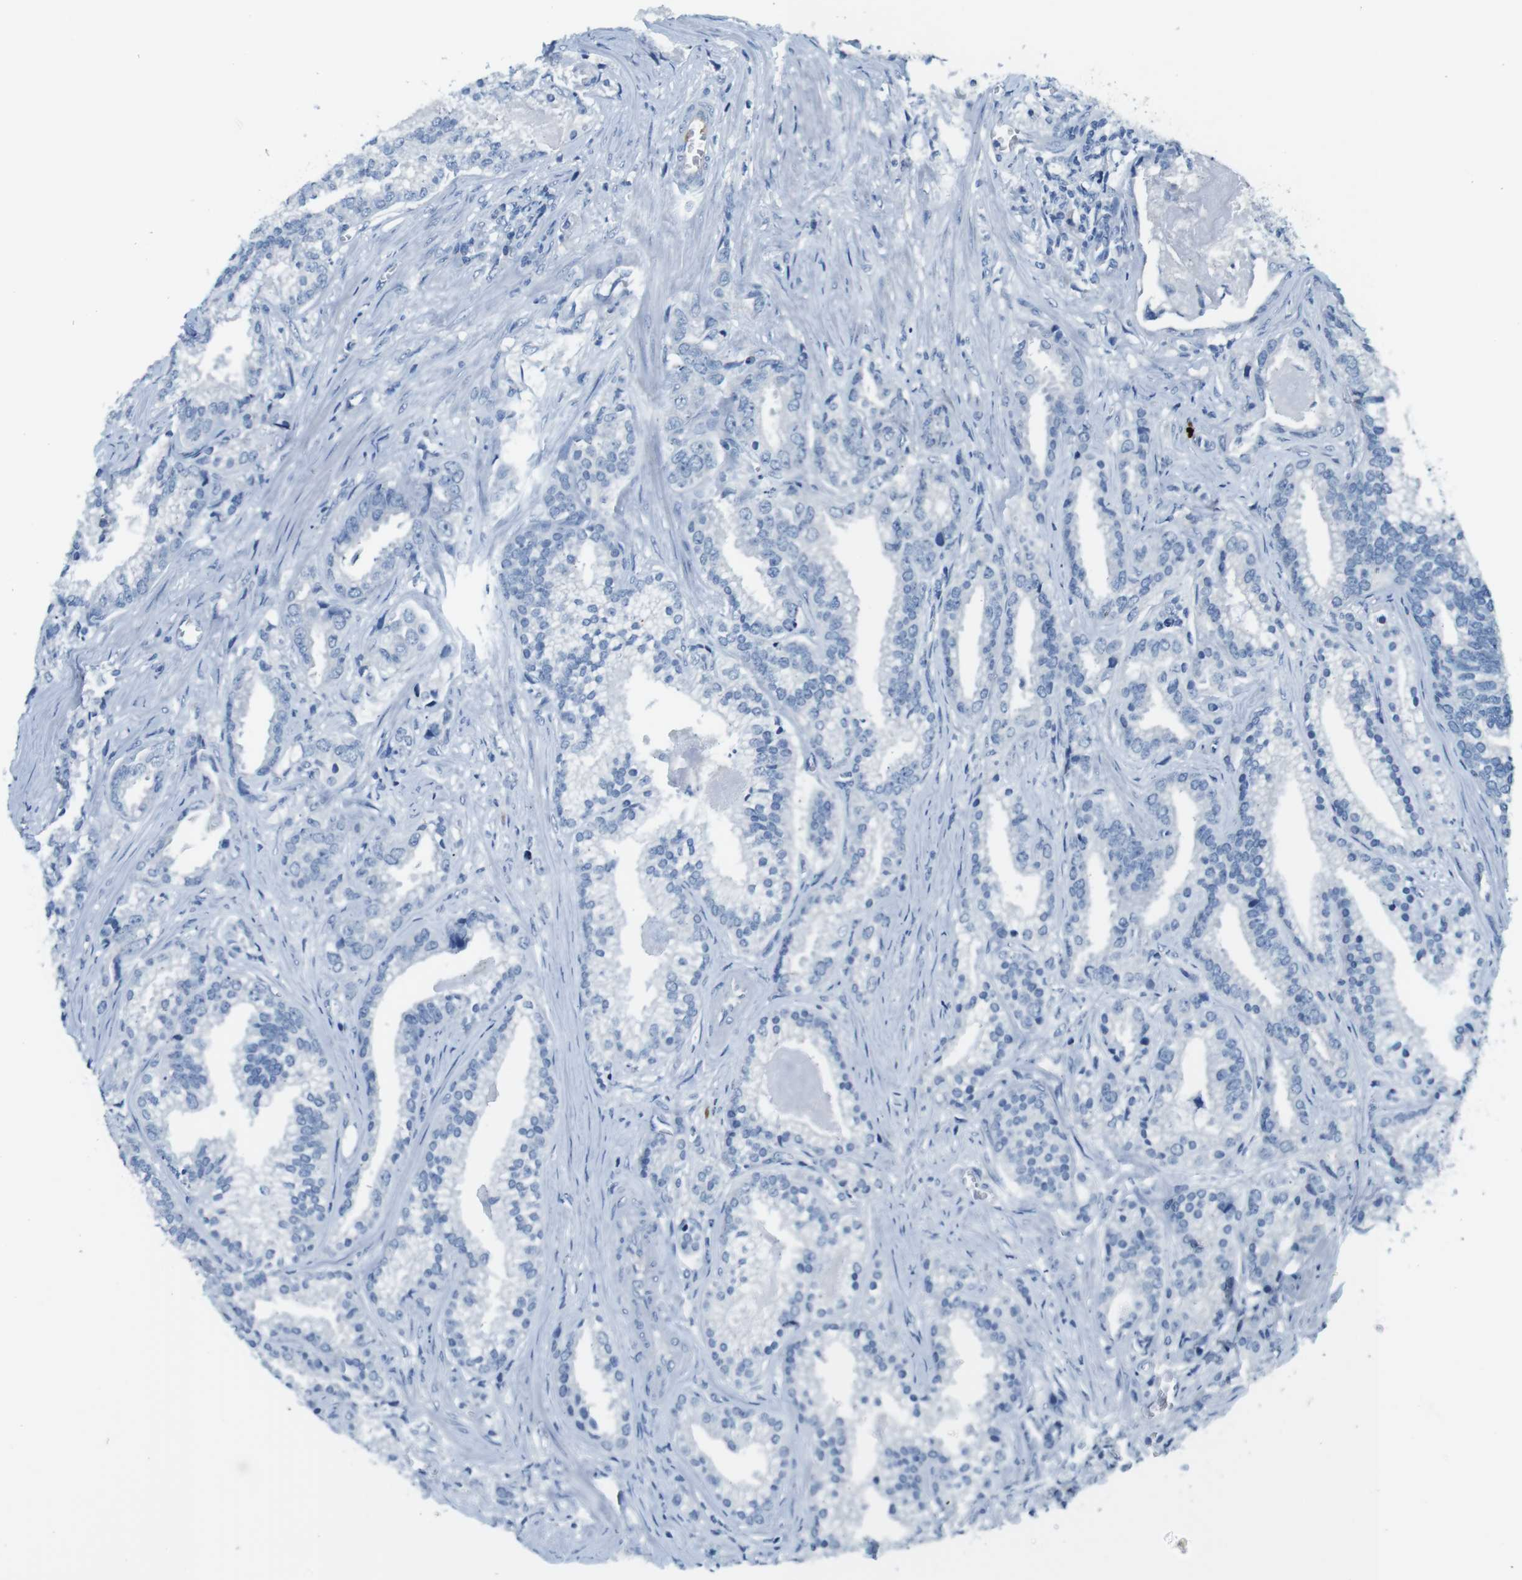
{"staining": {"intensity": "negative", "quantity": "none", "location": "none"}, "tissue": "prostate cancer", "cell_type": "Tumor cells", "image_type": "cancer", "snomed": [{"axis": "morphology", "description": "Adenocarcinoma, Low grade"}, {"axis": "topography", "description": "Prostate"}], "caption": "A micrograph of prostate low-grade adenocarcinoma stained for a protein reveals no brown staining in tumor cells.", "gene": "IGHD", "patient": {"sex": "male", "age": 59}}